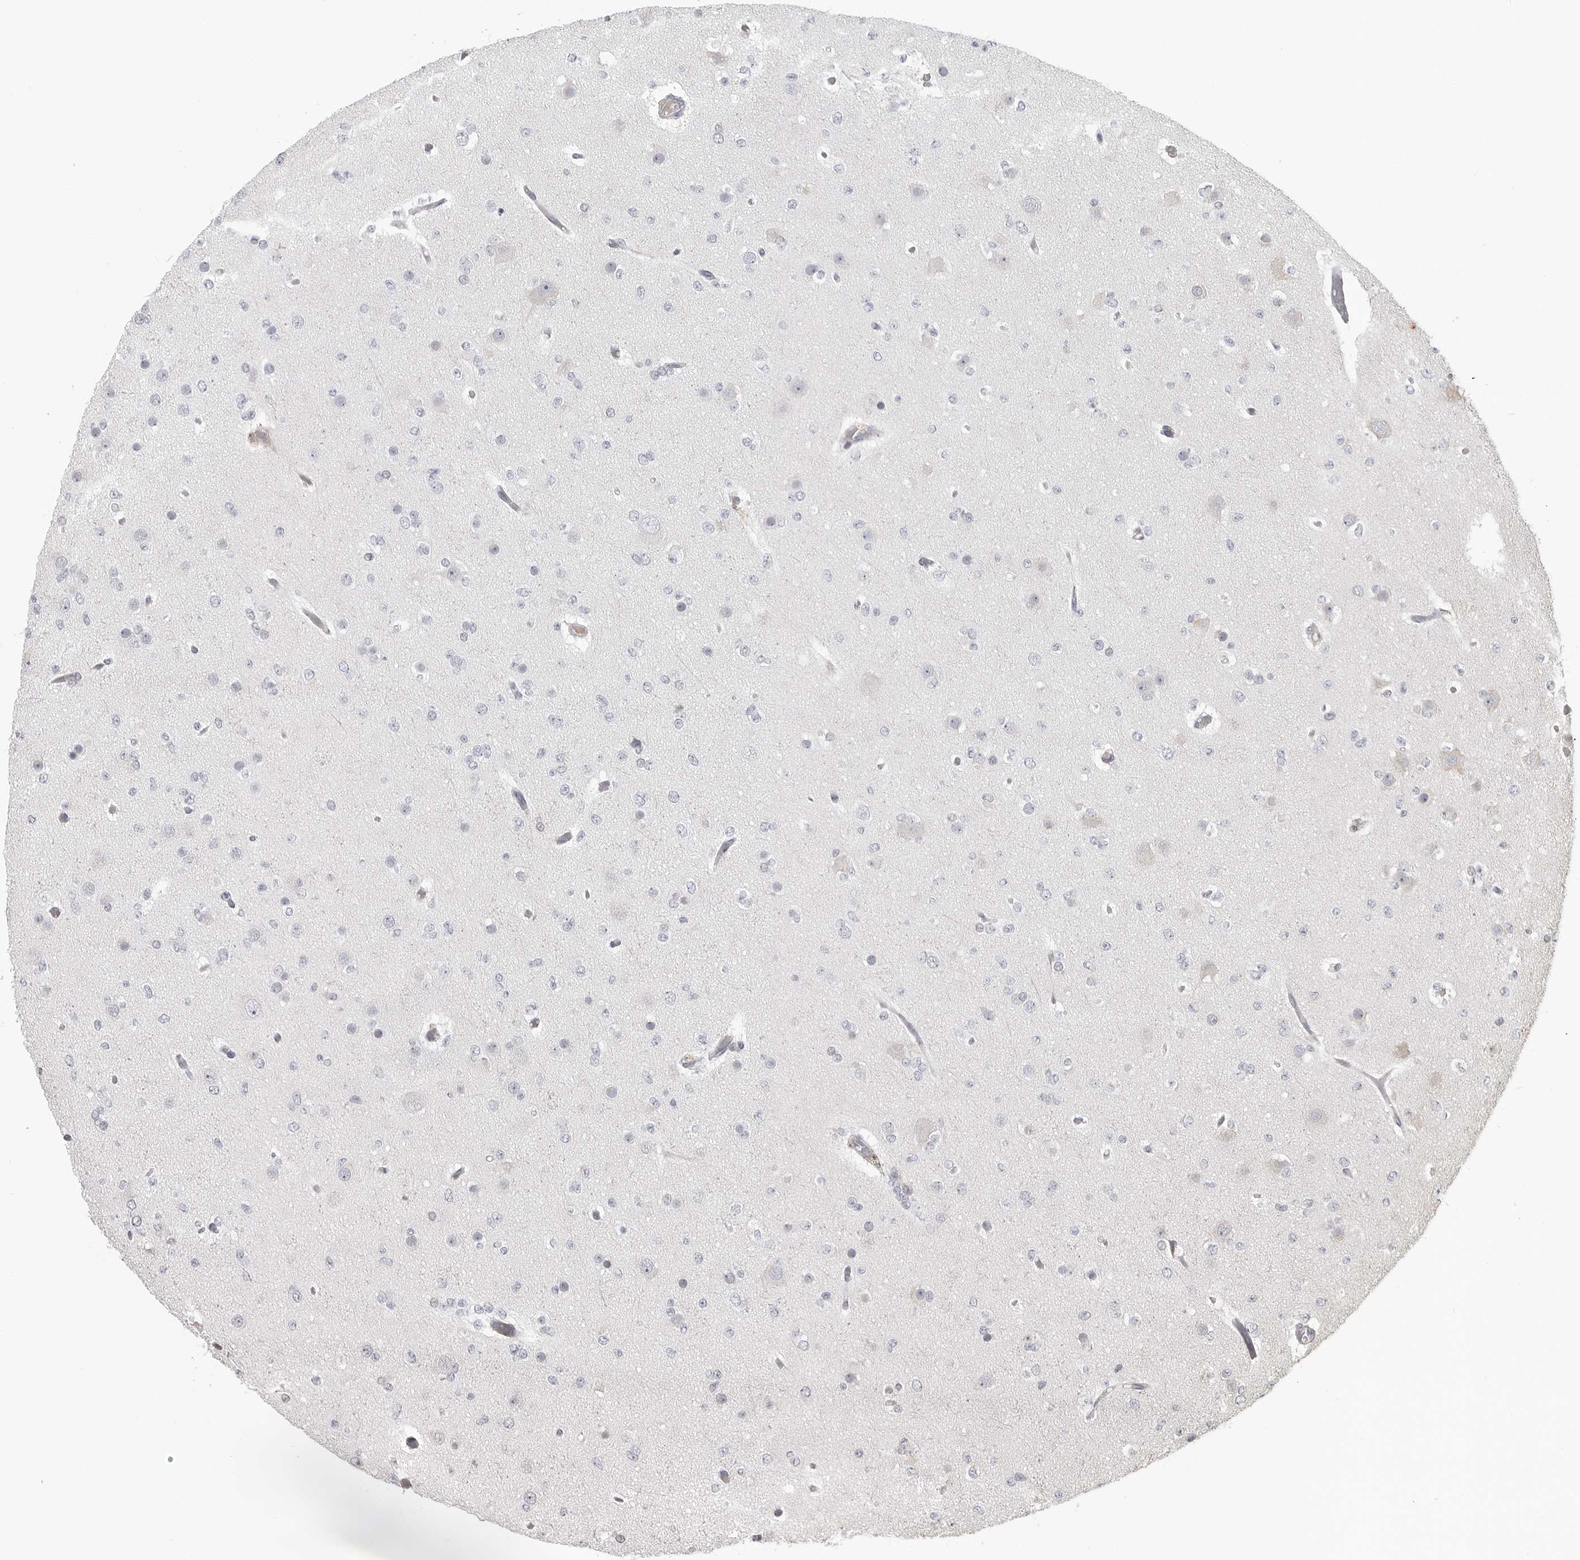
{"staining": {"intensity": "negative", "quantity": "none", "location": "none"}, "tissue": "glioma", "cell_type": "Tumor cells", "image_type": "cancer", "snomed": [{"axis": "morphology", "description": "Glioma, malignant, Low grade"}, {"axis": "topography", "description": "Brain"}], "caption": "Glioma stained for a protein using immunohistochemistry (IHC) reveals no positivity tumor cells.", "gene": "IDO1", "patient": {"sex": "female", "age": 22}}